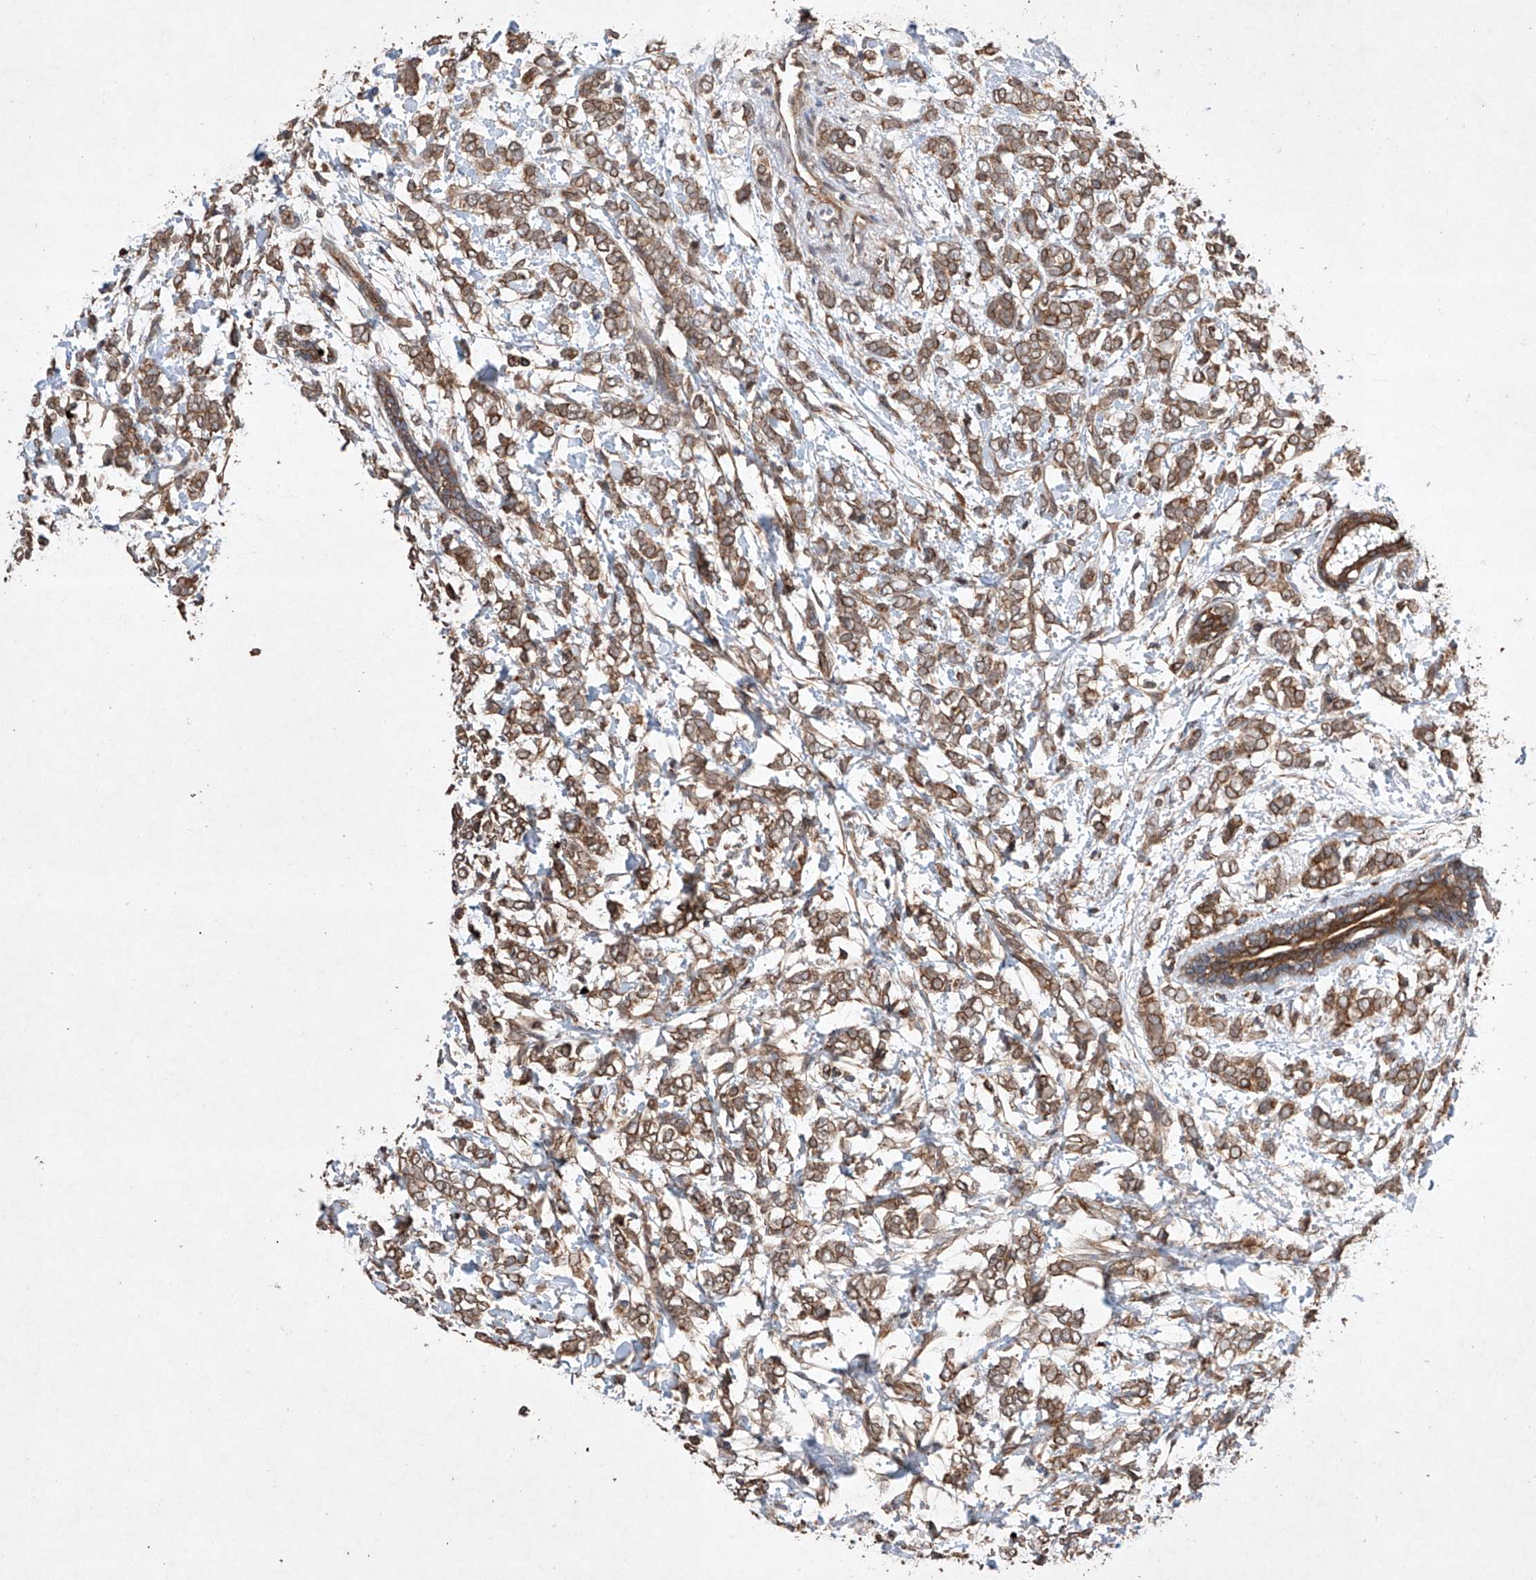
{"staining": {"intensity": "moderate", "quantity": ">75%", "location": "cytoplasmic/membranous"}, "tissue": "breast cancer", "cell_type": "Tumor cells", "image_type": "cancer", "snomed": [{"axis": "morphology", "description": "Normal tissue, NOS"}, {"axis": "morphology", "description": "Lobular carcinoma"}, {"axis": "topography", "description": "Breast"}], "caption": "Brown immunohistochemical staining in breast cancer reveals moderate cytoplasmic/membranous positivity in about >75% of tumor cells.", "gene": "LURAP1", "patient": {"sex": "female", "age": 47}}